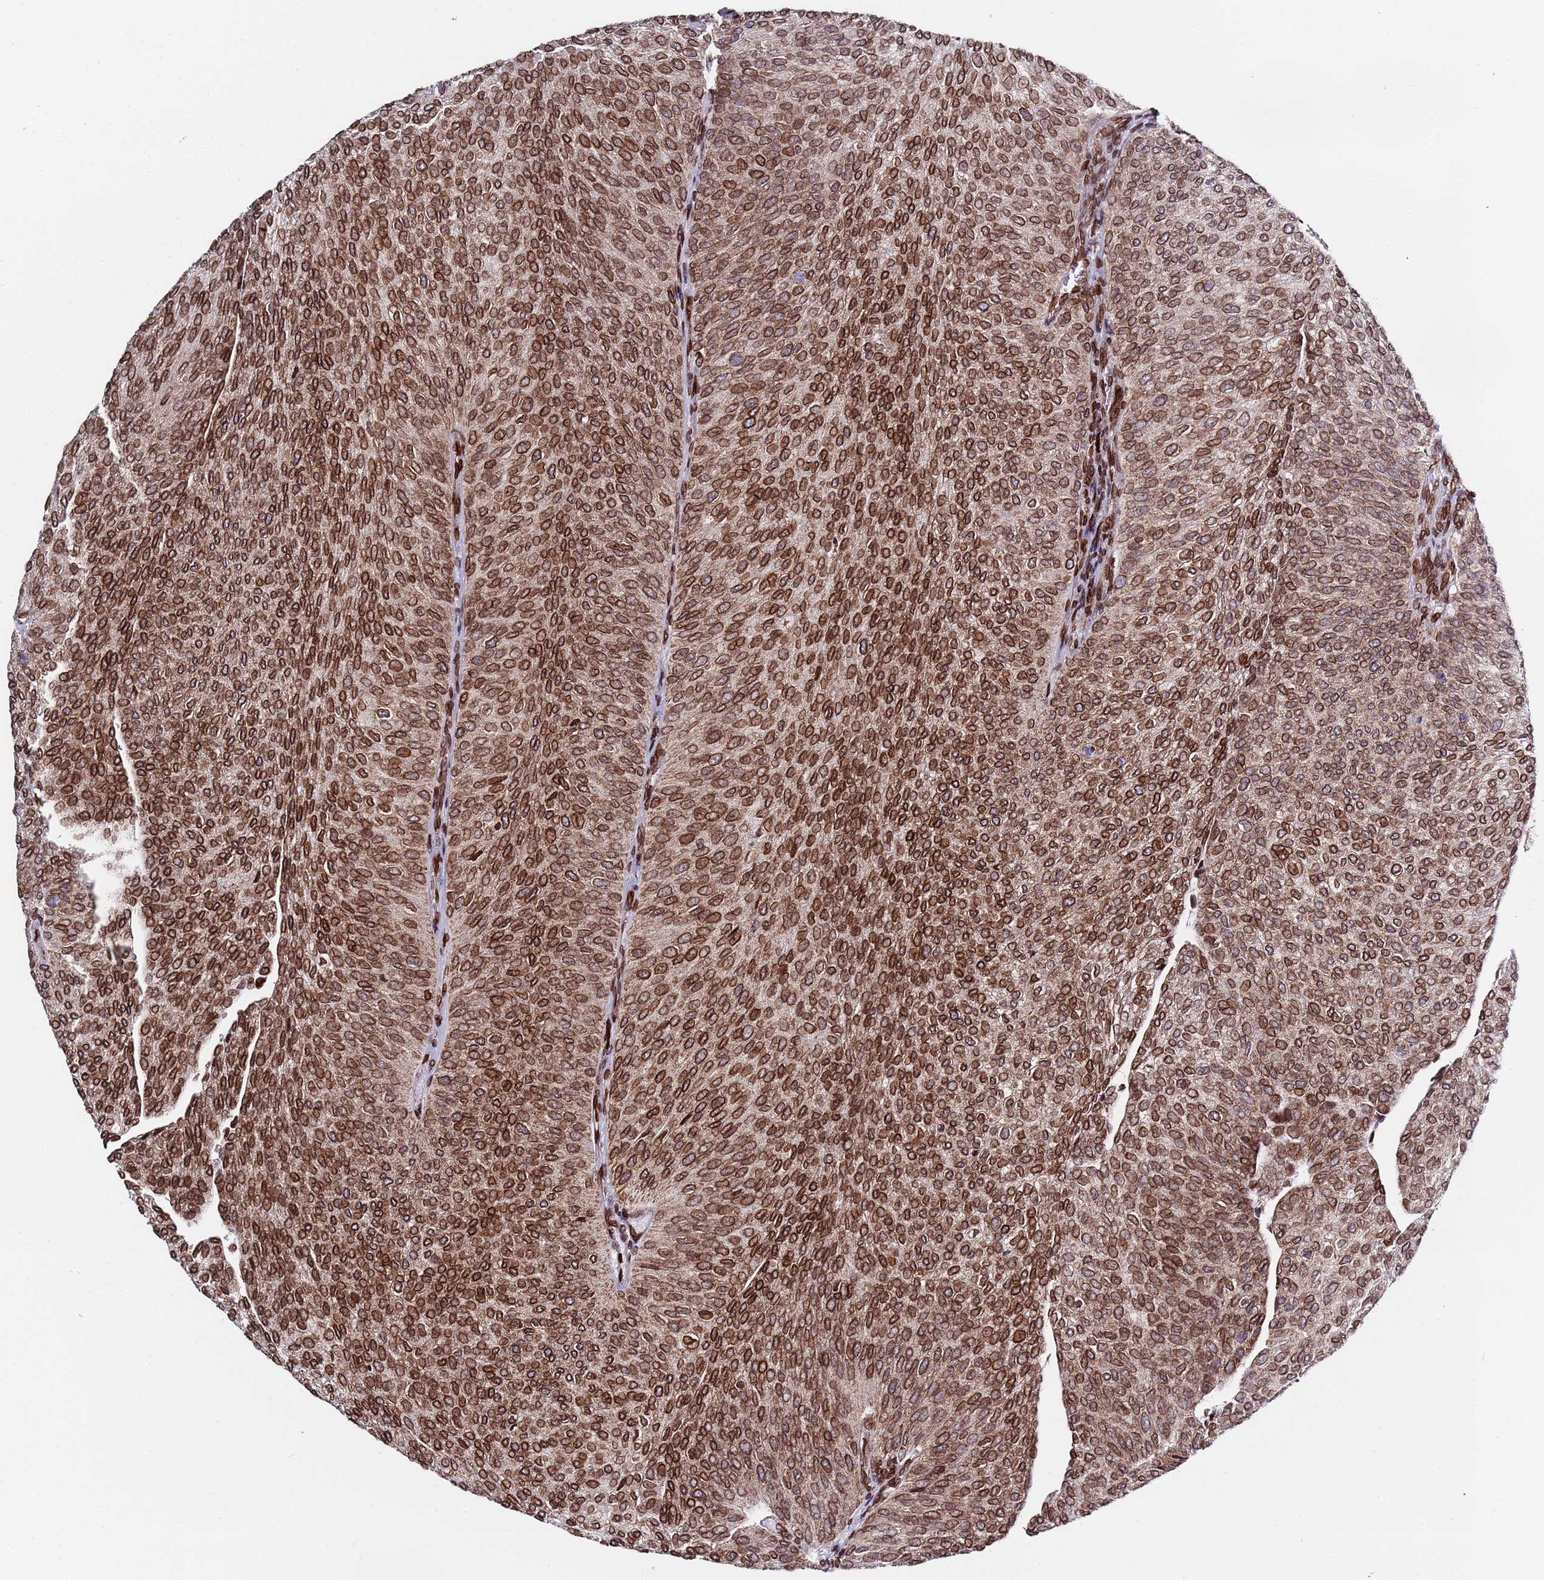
{"staining": {"intensity": "moderate", "quantity": ">75%", "location": "cytoplasmic/membranous,nuclear"}, "tissue": "urothelial cancer", "cell_type": "Tumor cells", "image_type": "cancer", "snomed": [{"axis": "morphology", "description": "Urothelial carcinoma, High grade"}, {"axis": "topography", "description": "Urinary bladder"}], "caption": "Immunohistochemistry (IHC) (DAB) staining of human high-grade urothelial carcinoma reveals moderate cytoplasmic/membranous and nuclear protein staining in approximately >75% of tumor cells. The staining is performed using DAB (3,3'-diaminobenzidine) brown chromogen to label protein expression. The nuclei are counter-stained blue using hematoxylin.", "gene": "TOR1AIP1", "patient": {"sex": "female", "age": 79}}